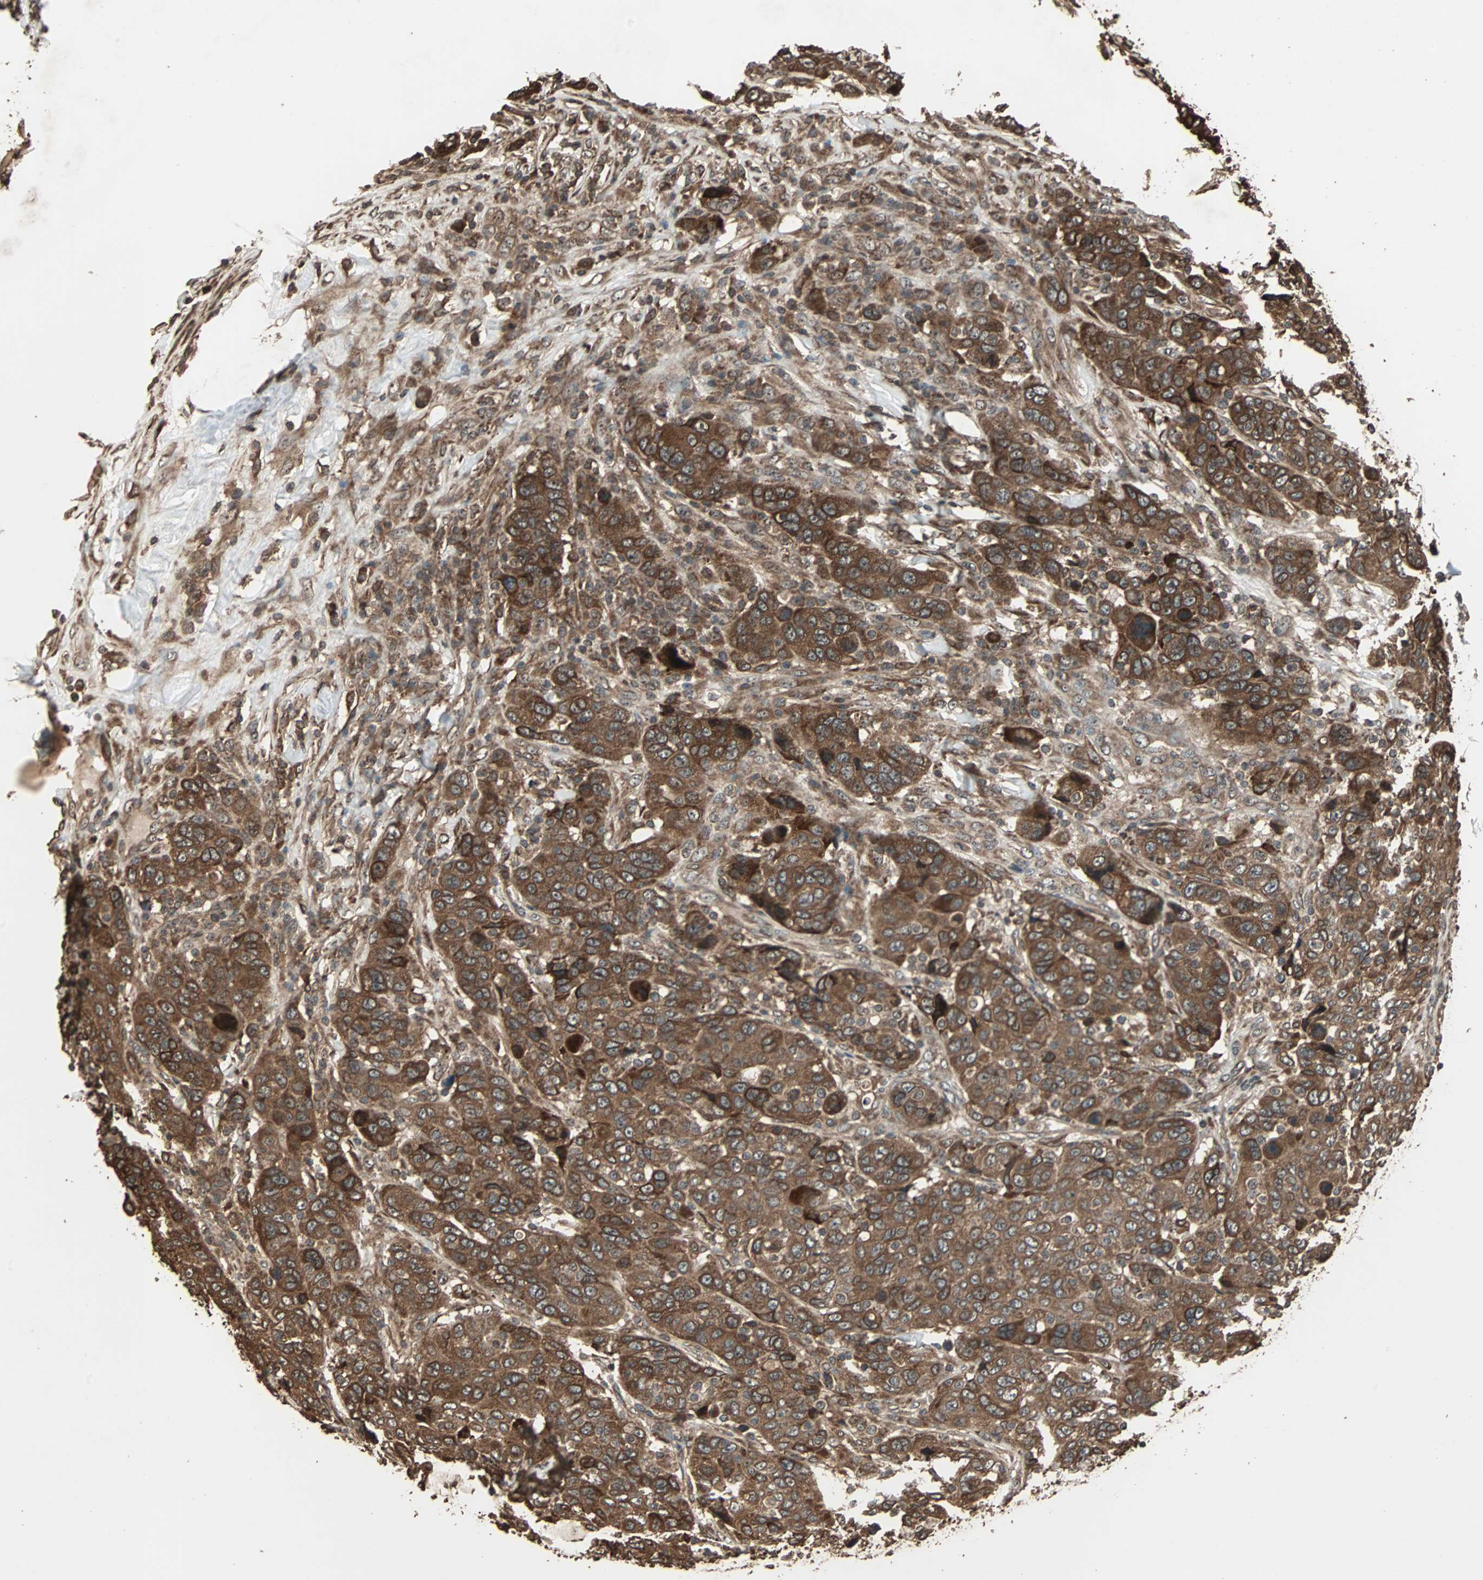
{"staining": {"intensity": "strong", "quantity": ">75%", "location": "cytoplasmic/membranous"}, "tissue": "breast cancer", "cell_type": "Tumor cells", "image_type": "cancer", "snomed": [{"axis": "morphology", "description": "Duct carcinoma"}, {"axis": "topography", "description": "Breast"}], "caption": "IHC (DAB) staining of human breast cancer demonstrates strong cytoplasmic/membranous protein staining in about >75% of tumor cells. Using DAB (3,3'-diaminobenzidine) (brown) and hematoxylin (blue) stains, captured at high magnification using brightfield microscopy.", "gene": "LAMTOR5", "patient": {"sex": "female", "age": 37}}